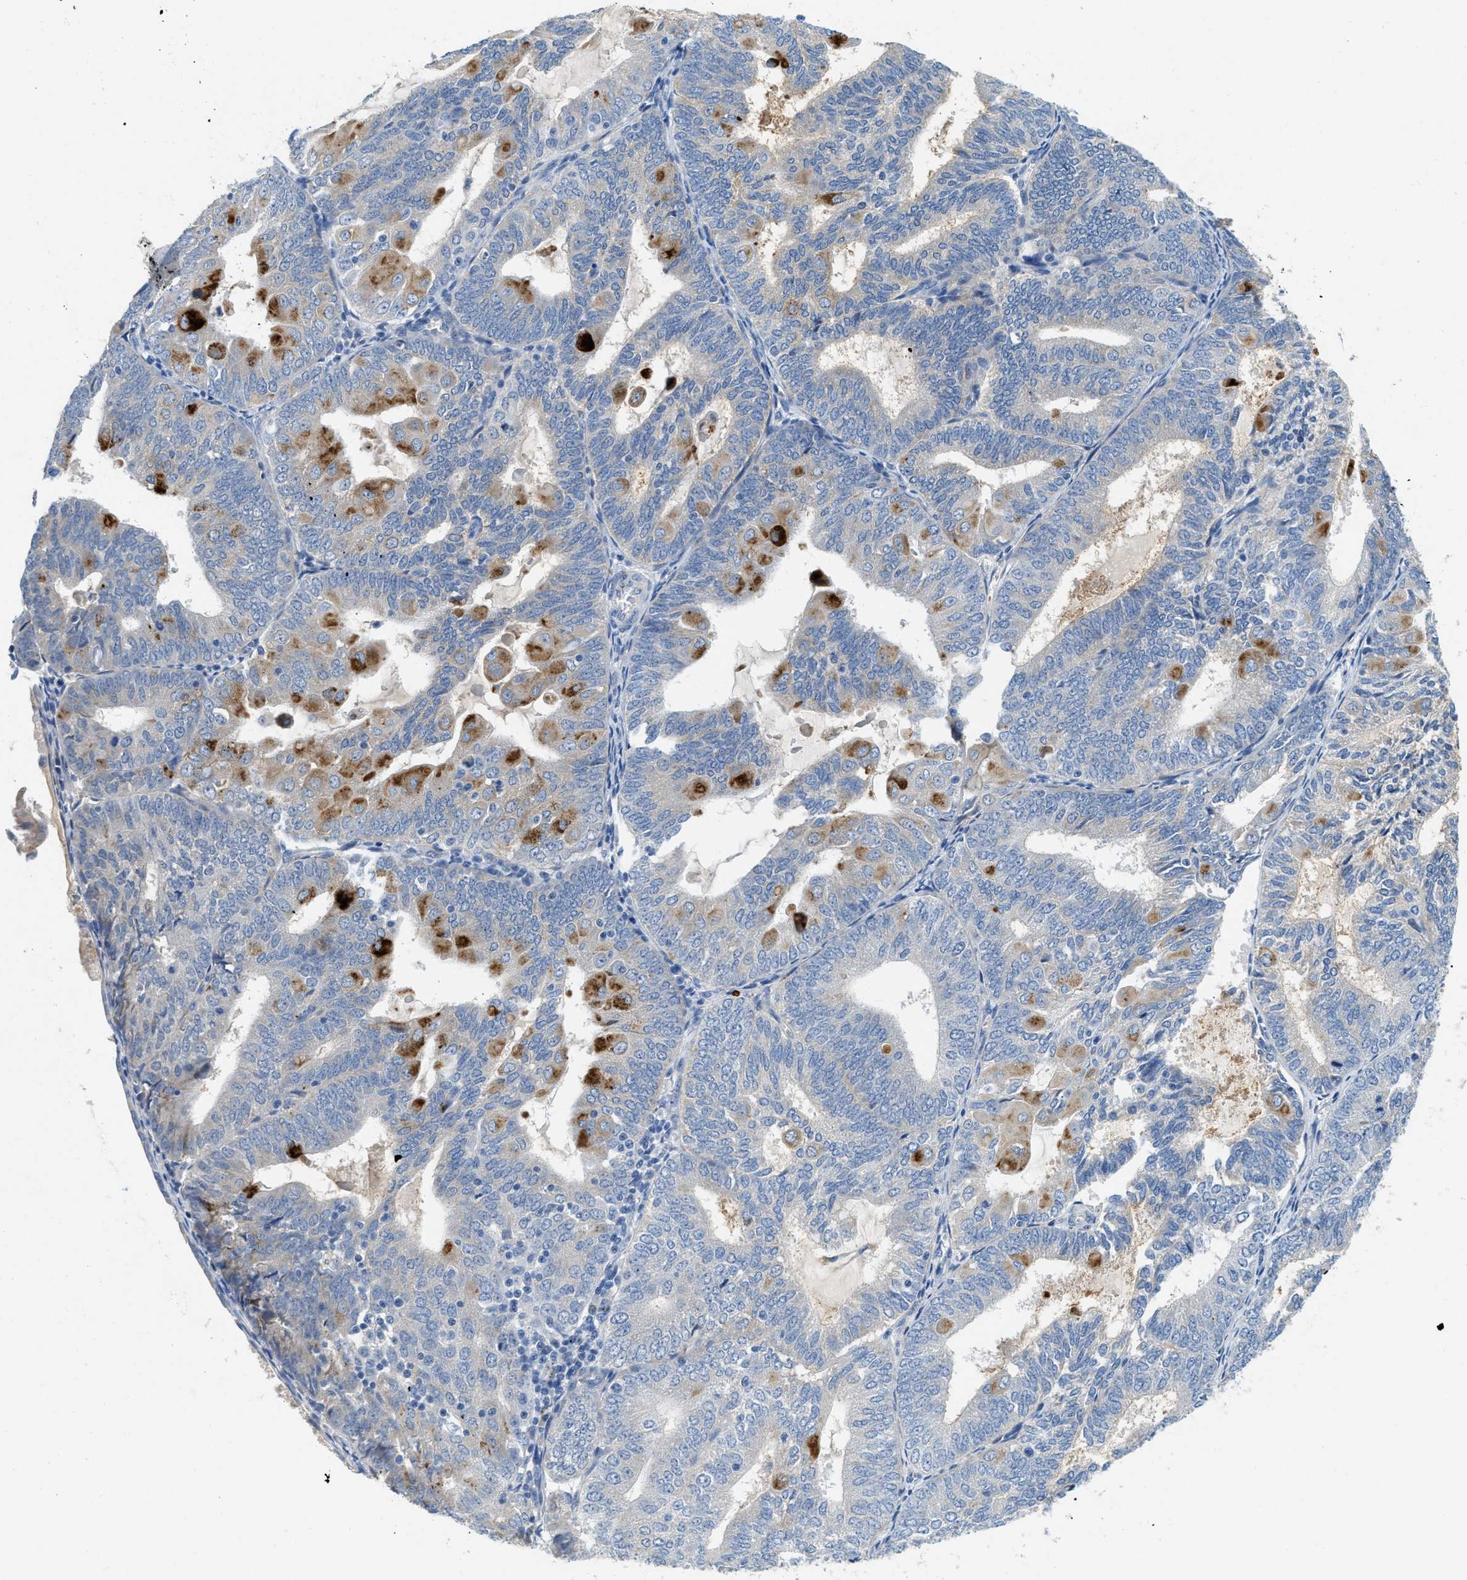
{"staining": {"intensity": "moderate", "quantity": "<25%", "location": "cytoplasmic/membranous"}, "tissue": "endometrial cancer", "cell_type": "Tumor cells", "image_type": "cancer", "snomed": [{"axis": "morphology", "description": "Adenocarcinoma, NOS"}, {"axis": "topography", "description": "Endometrium"}], "caption": "Immunohistochemistry of human endometrial adenocarcinoma shows low levels of moderate cytoplasmic/membranous positivity in approximately <25% of tumor cells. (Stains: DAB (3,3'-diaminobenzidine) in brown, nuclei in blue, Microscopy: brightfield microscopy at high magnification).", "gene": "TSPAN3", "patient": {"sex": "female", "age": 81}}